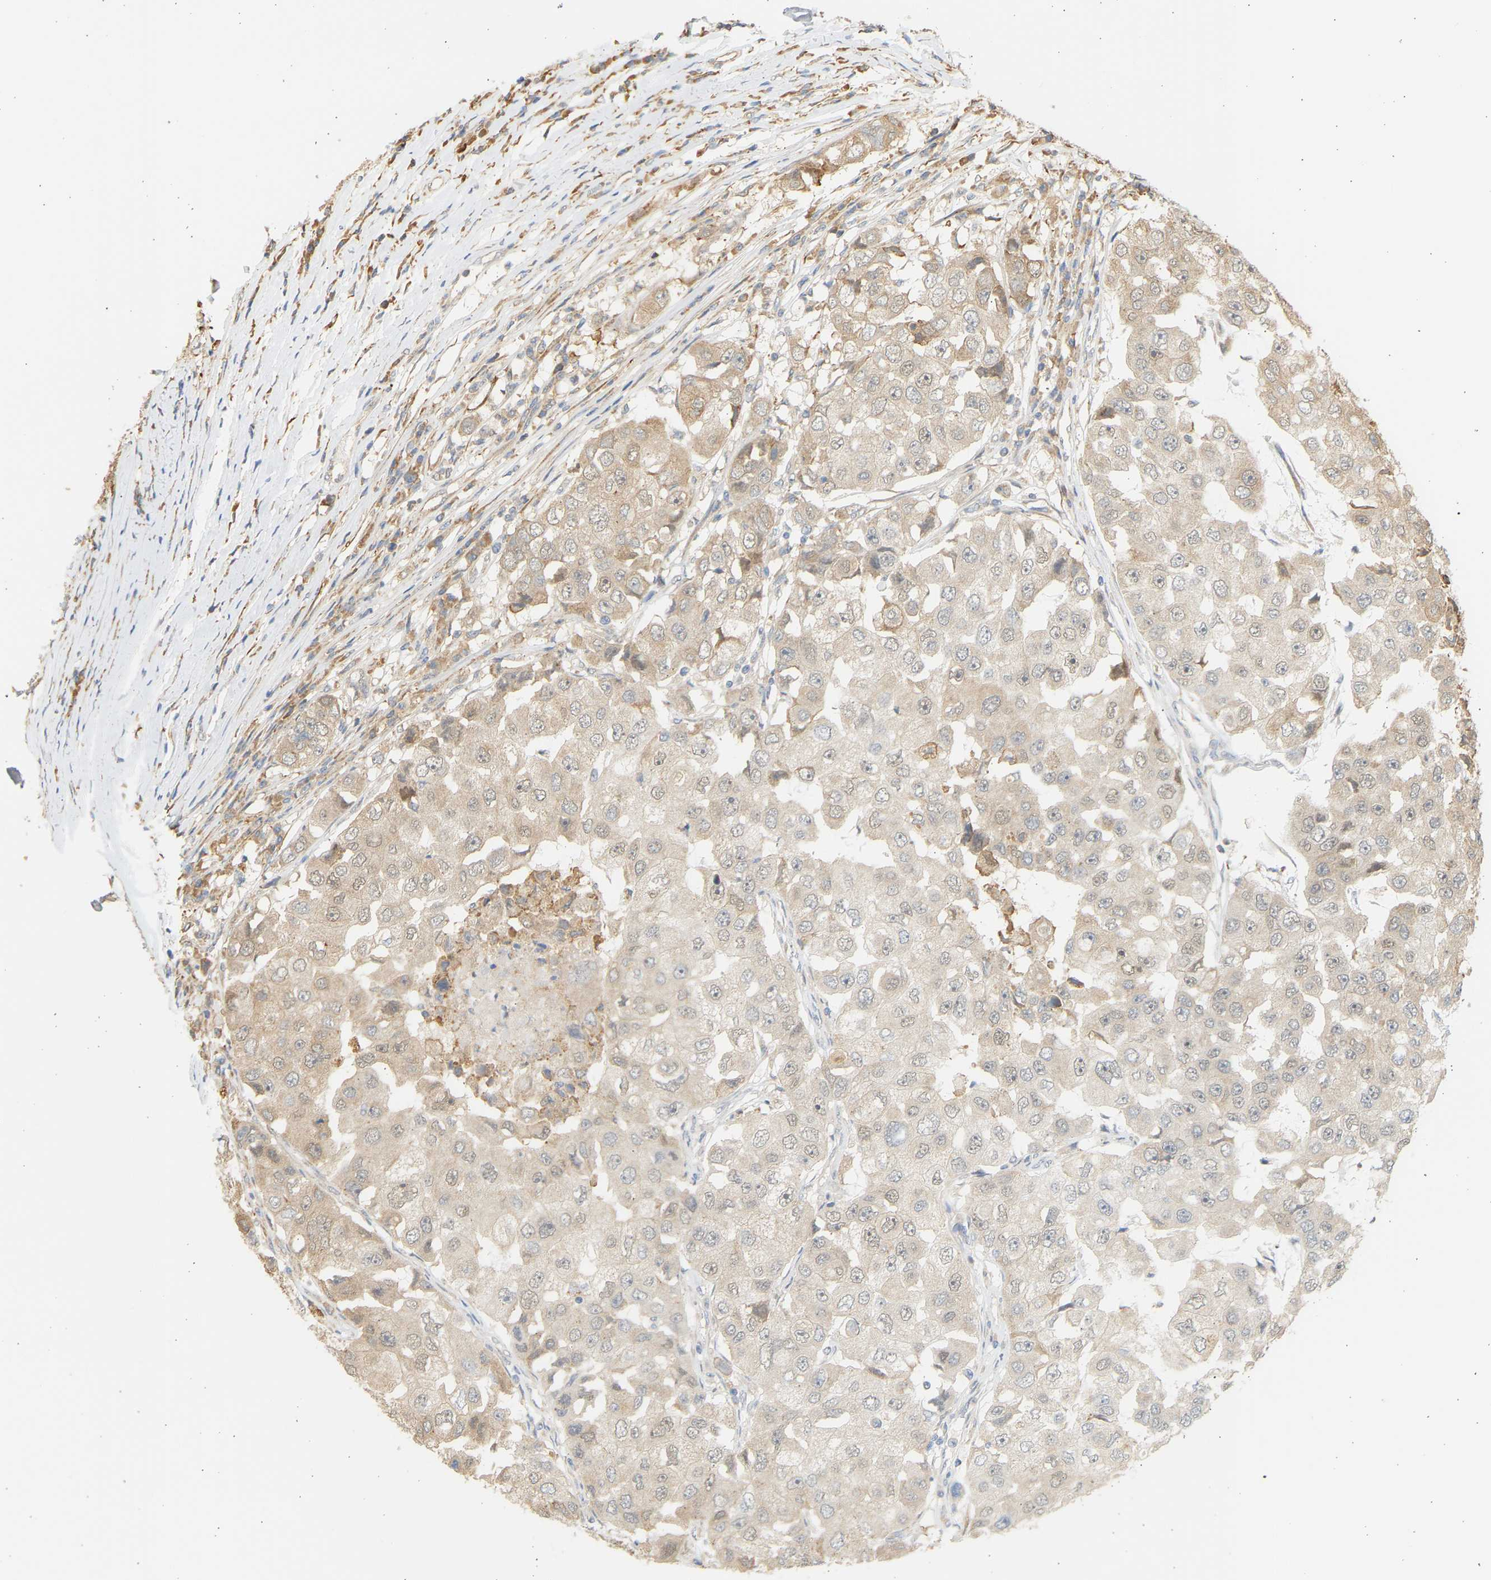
{"staining": {"intensity": "weak", "quantity": ">75%", "location": "cytoplasmic/membranous,nuclear"}, "tissue": "breast cancer", "cell_type": "Tumor cells", "image_type": "cancer", "snomed": [{"axis": "morphology", "description": "Duct carcinoma"}, {"axis": "topography", "description": "Breast"}], "caption": "The photomicrograph displays staining of breast cancer, revealing weak cytoplasmic/membranous and nuclear protein expression (brown color) within tumor cells. The staining was performed using DAB, with brown indicating positive protein expression. Nuclei are stained blue with hematoxylin.", "gene": "B4GALT6", "patient": {"sex": "female", "age": 27}}